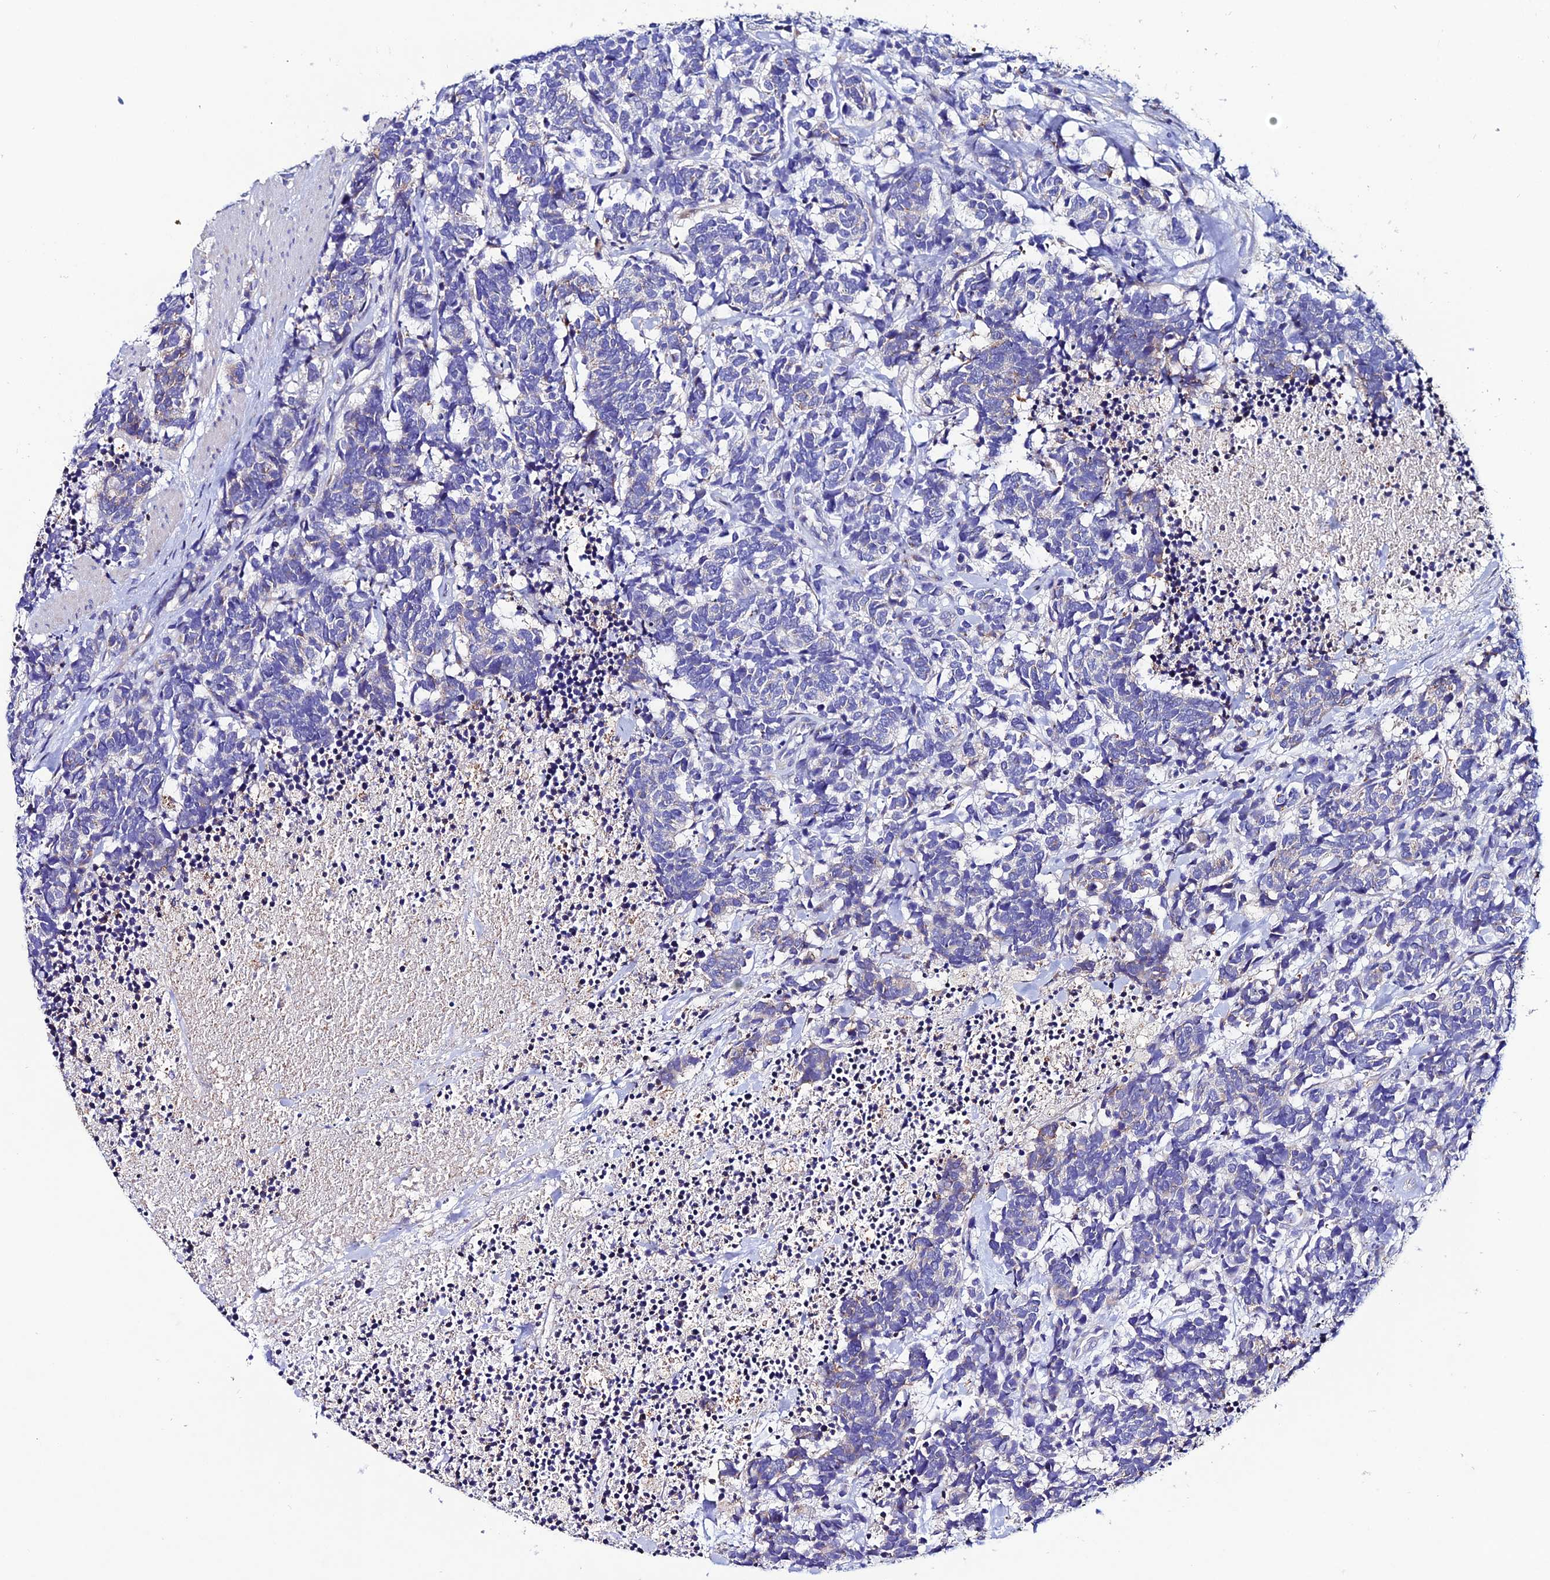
{"staining": {"intensity": "negative", "quantity": "none", "location": "none"}, "tissue": "carcinoid", "cell_type": "Tumor cells", "image_type": "cancer", "snomed": [{"axis": "morphology", "description": "Carcinoma, NOS"}, {"axis": "morphology", "description": "Carcinoid, malignant, NOS"}, {"axis": "topography", "description": "Prostate"}], "caption": "DAB immunohistochemical staining of carcinoma displays no significant staining in tumor cells.", "gene": "OR51Q1", "patient": {"sex": "male", "age": 57}}